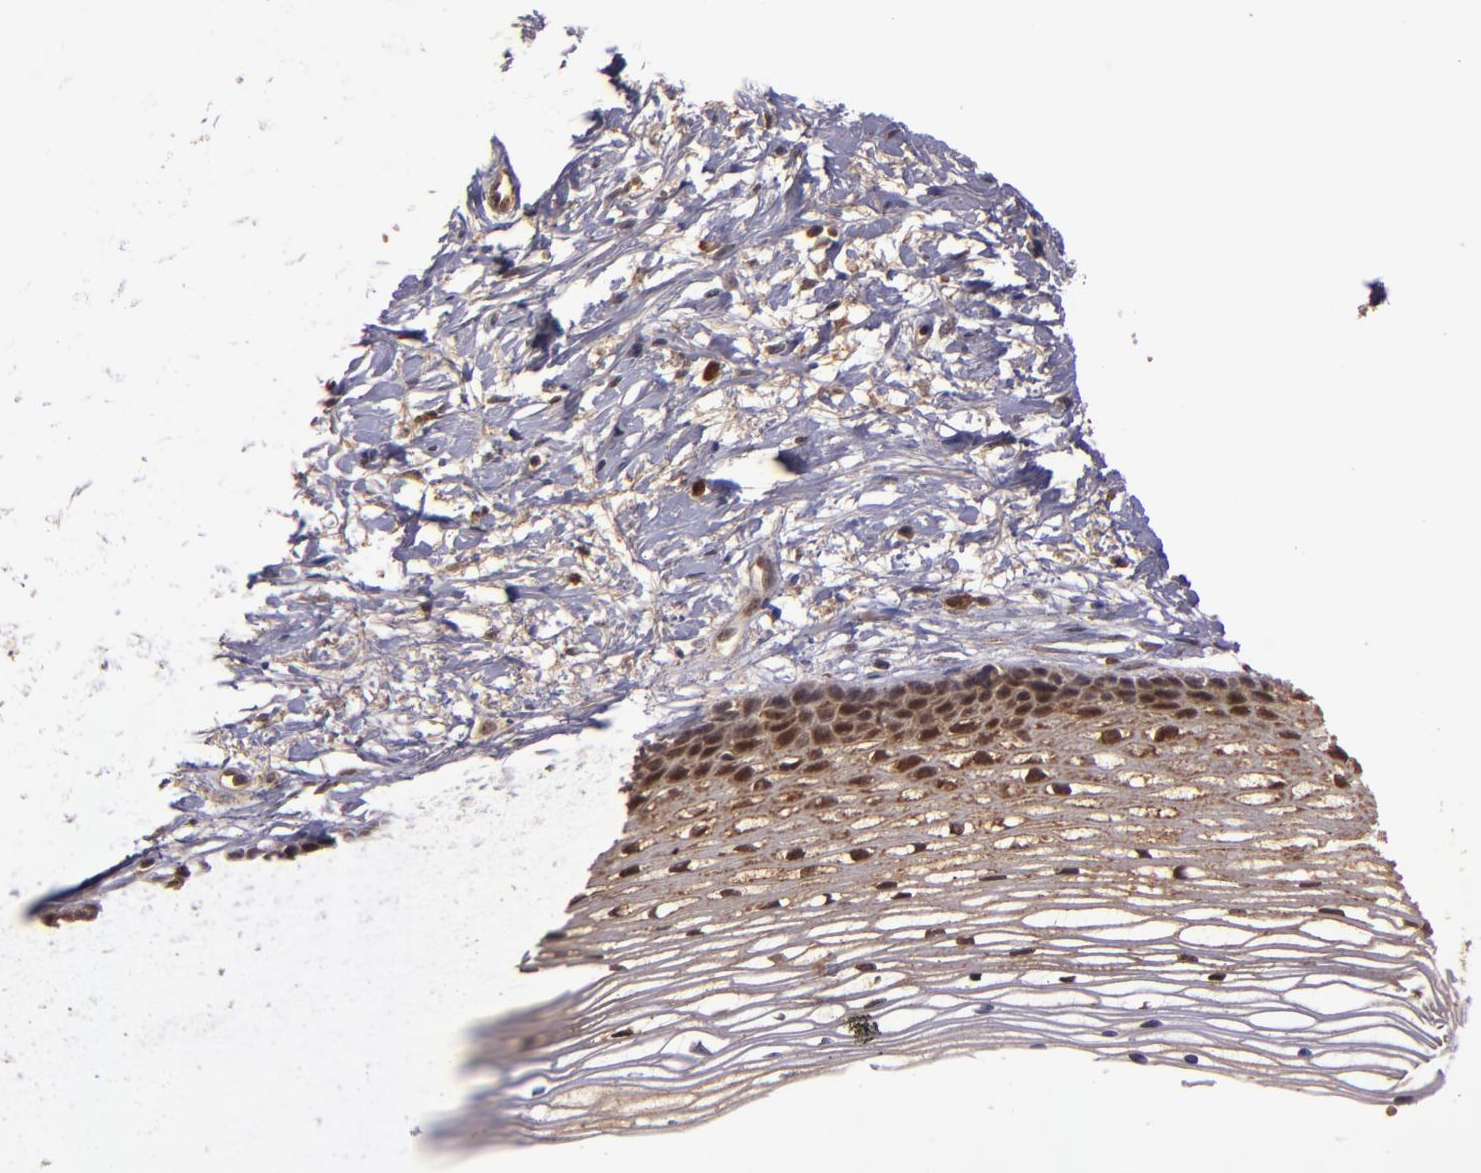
{"staining": {"intensity": "moderate", "quantity": ">75%", "location": "cytoplasmic/membranous"}, "tissue": "cervix", "cell_type": "Glandular cells", "image_type": "normal", "snomed": [{"axis": "morphology", "description": "Normal tissue, NOS"}, {"axis": "topography", "description": "Cervix"}], "caption": "Immunohistochemical staining of normal human cervix displays moderate cytoplasmic/membranous protein expression in approximately >75% of glandular cells. (DAB IHC with brightfield microscopy, high magnification).", "gene": "RIOK3", "patient": {"sex": "female", "age": 77}}